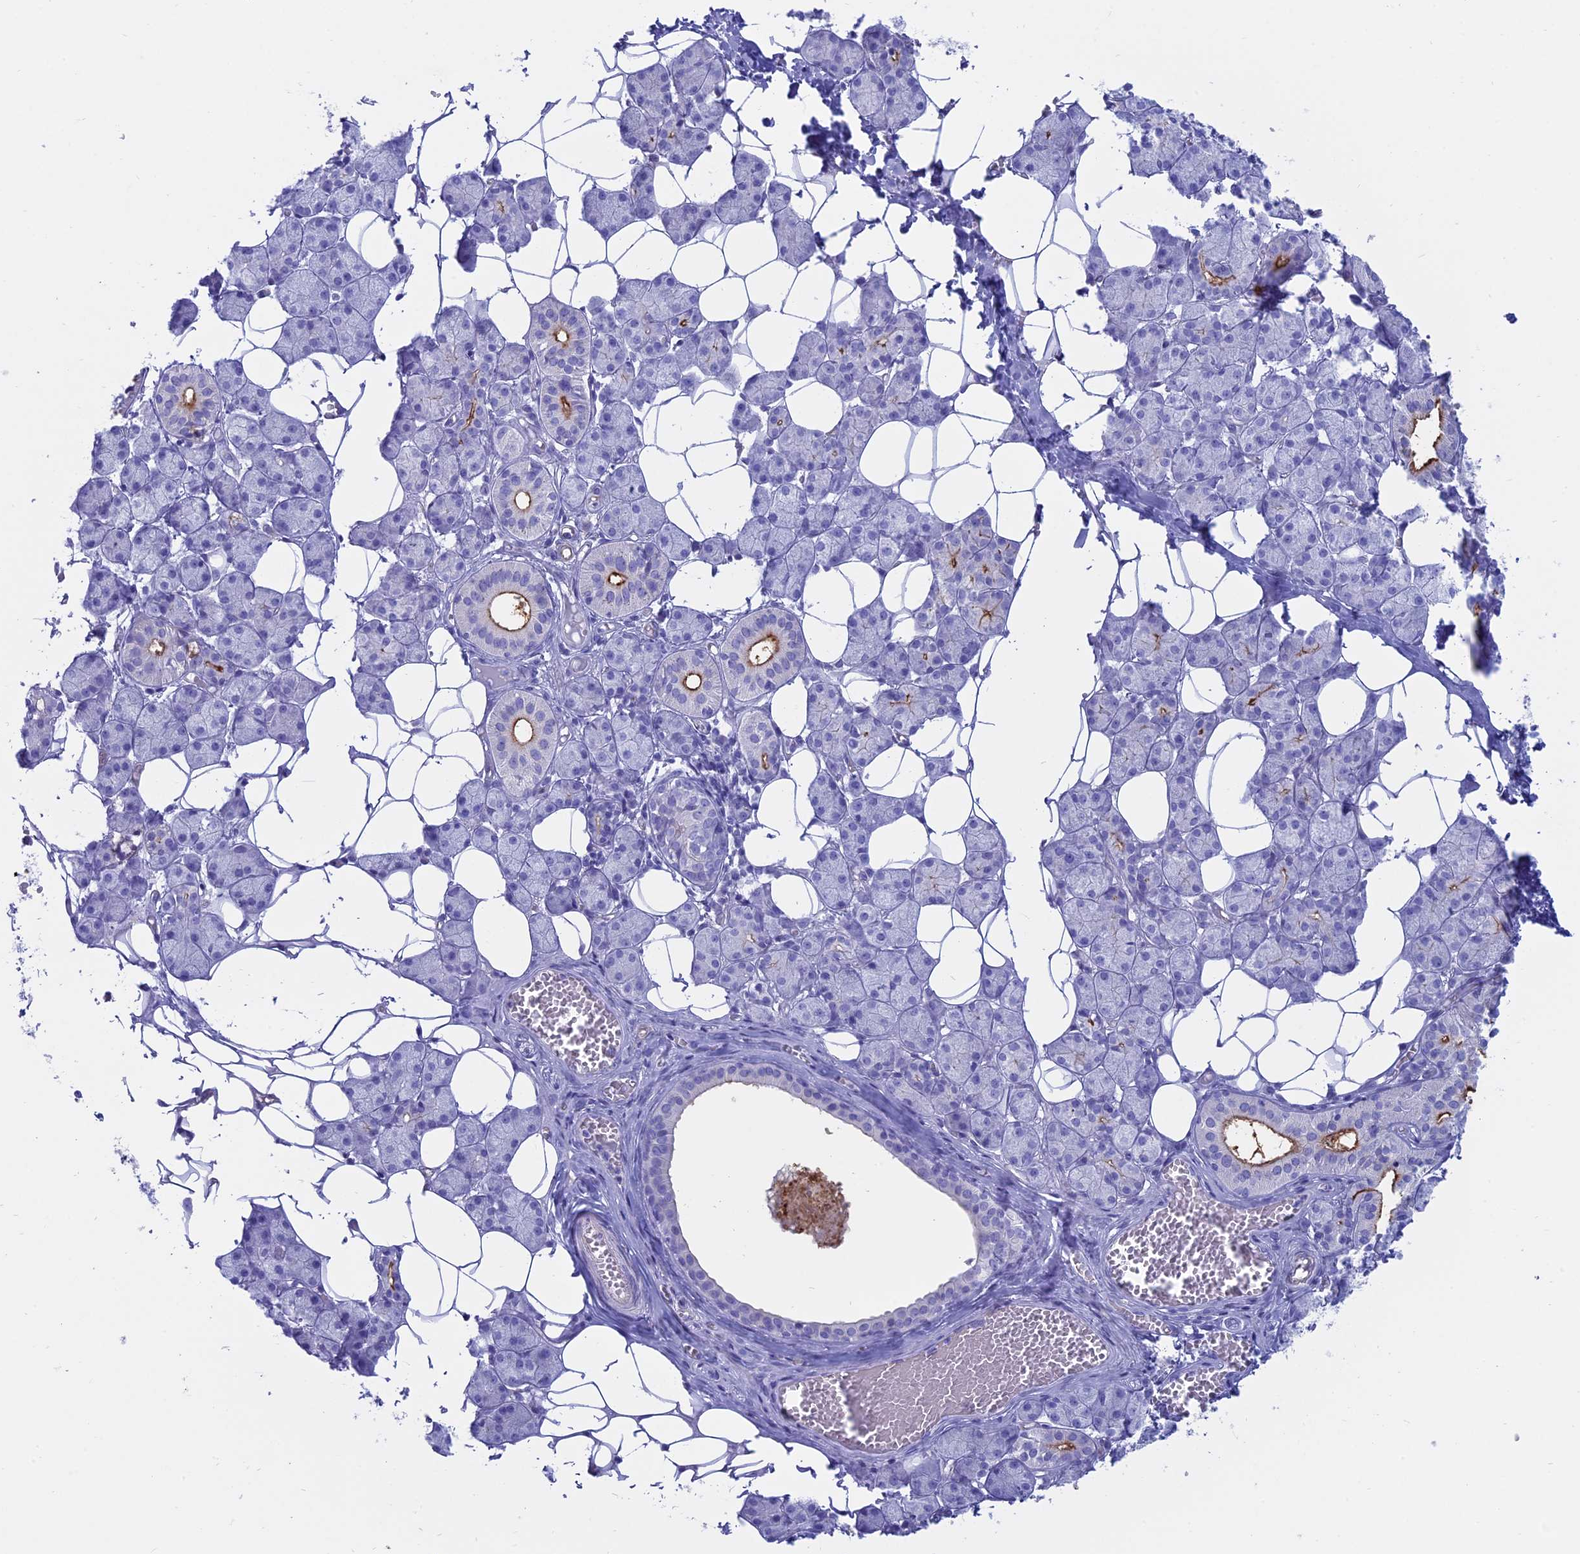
{"staining": {"intensity": "strong", "quantity": "<25%", "location": "cytoplasmic/membranous"}, "tissue": "salivary gland", "cell_type": "Glandular cells", "image_type": "normal", "snomed": [{"axis": "morphology", "description": "Normal tissue, NOS"}, {"axis": "topography", "description": "Salivary gland"}], "caption": "Protein analysis of normal salivary gland exhibits strong cytoplasmic/membranous expression in approximately <25% of glandular cells. The staining is performed using DAB (3,3'-diaminobenzidine) brown chromogen to label protein expression. The nuclei are counter-stained blue using hematoxylin.", "gene": "OR2AE1", "patient": {"sex": "female", "age": 33}}